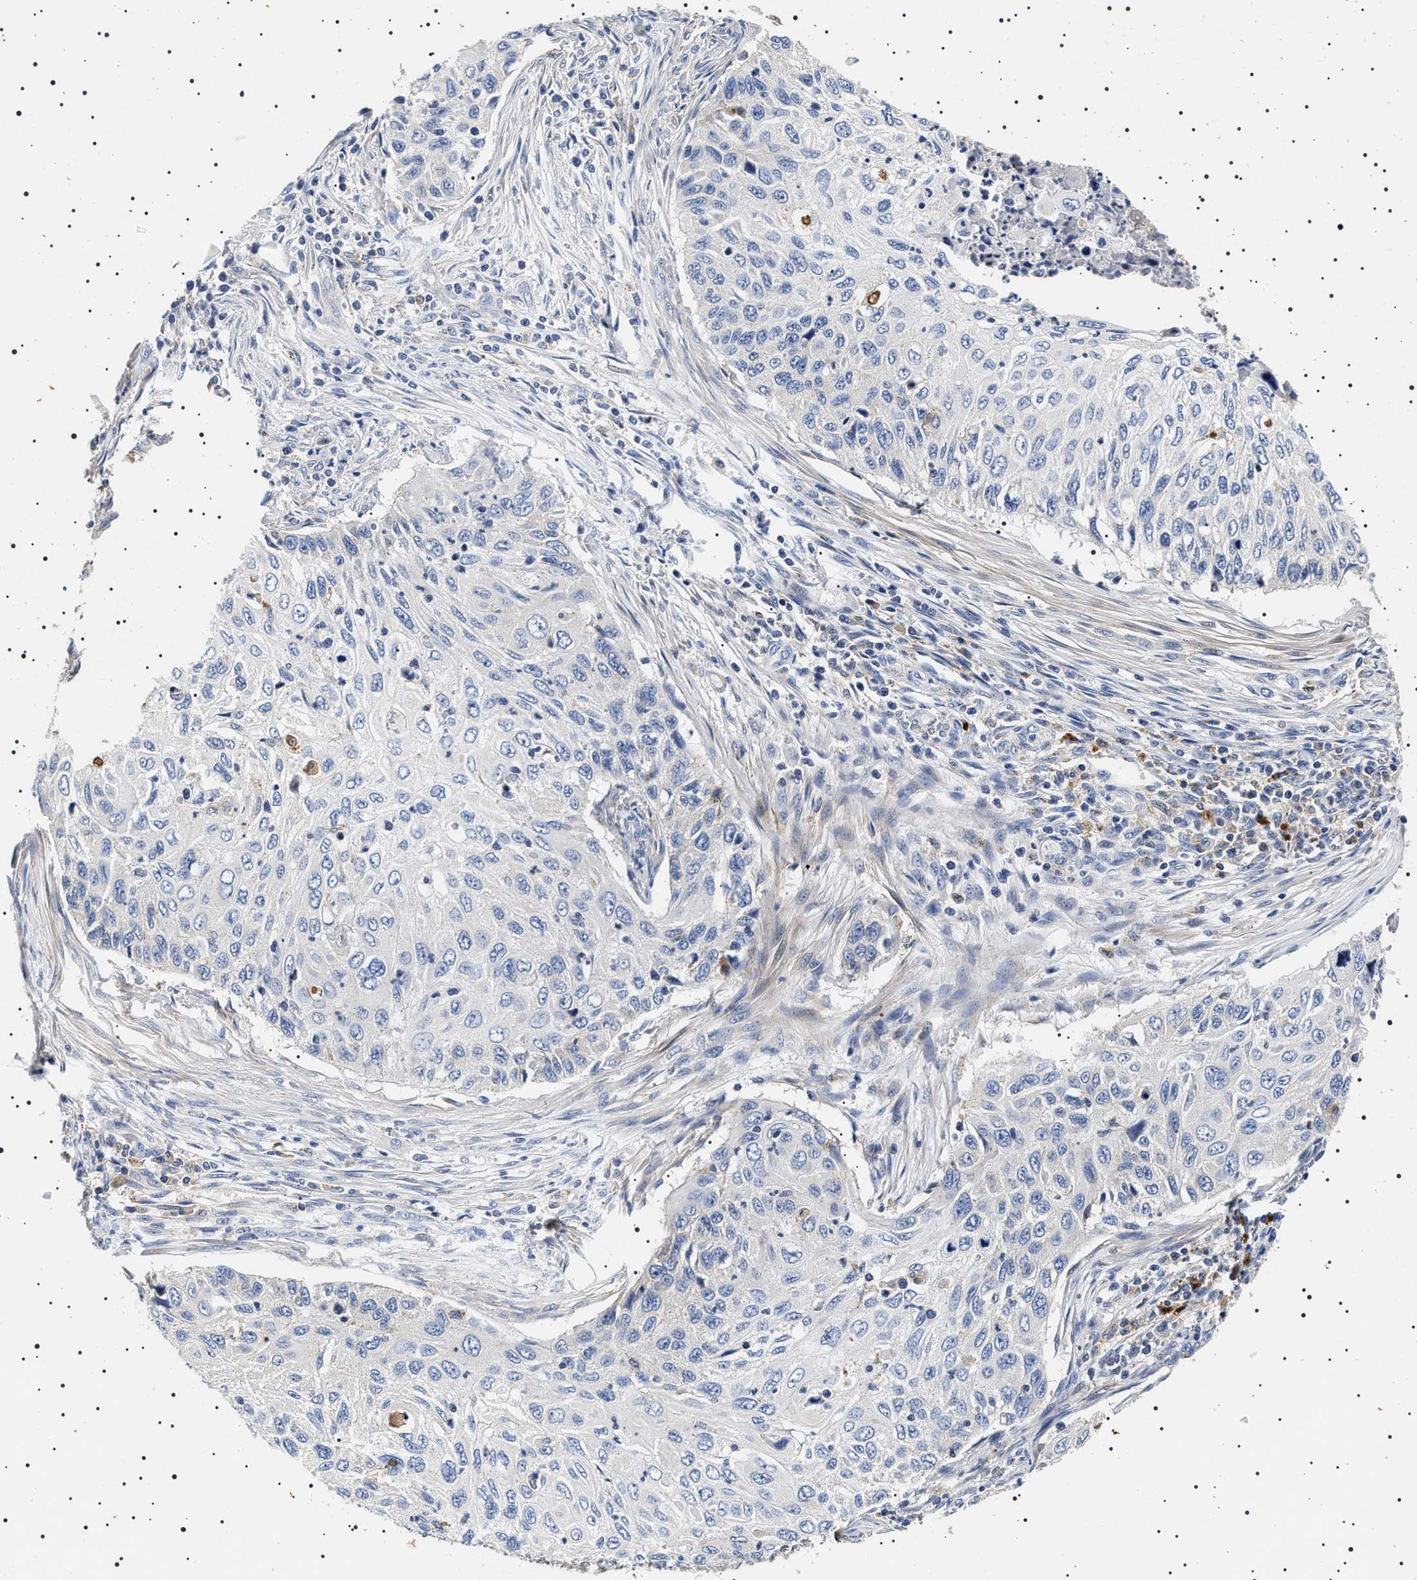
{"staining": {"intensity": "negative", "quantity": "none", "location": "none"}, "tissue": "cervical cancer", "cell_type": "Tumor cells", "image_type": "cancer", "snomed": [{"axis": "morphology", "description": "Squamous cell carcinoma, NOS"}, {"axis": "topography", "description": "Cervix"}], "caption": "Immunohistochemistry of human cervical cancer (squamous cell carcinoma) displays no expression in tumor cells.", "gene": "SLC4A7", "patient": {"sex": "female", "age": 70}}